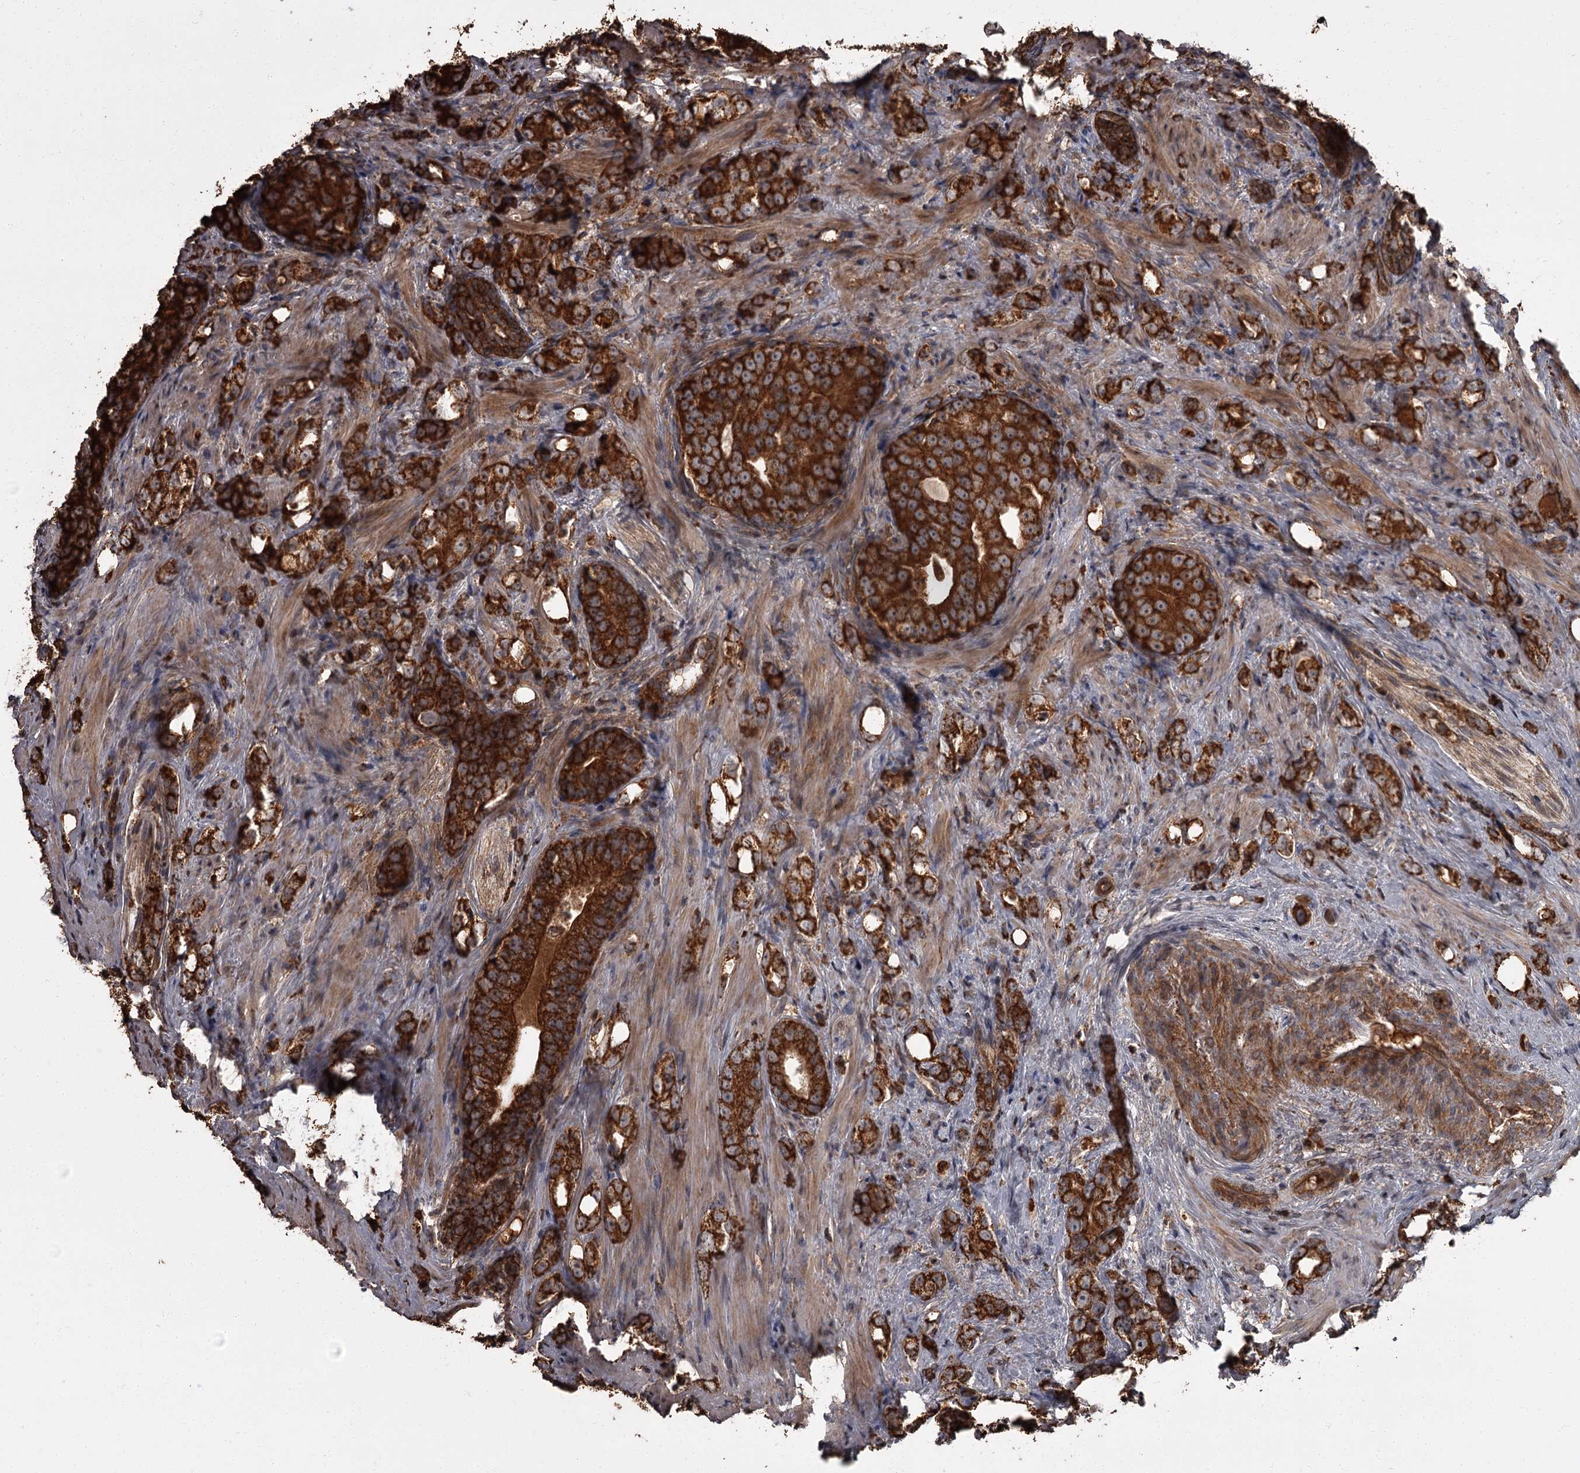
{"staining": {"intensity": "strong", "quantity": ">75%", "location": "cytoplasmic/membranous"}, "tissue": "prostate cancer", "cell_type": "Tumor cells", "image_type": "cancer", "snomed": [{"axis": "morphology", "description": "Adenocarcinoma, High grade"}, {"axis": "topography", "description": "Prostate"}], "caption": "IHC micrograph of neoplastic tissue: prostate cancer stained using immunohistochemistry exhibits high levels of strong protein expression localized specifically in the cytoplasmic/membranous of tumor cells, appearing as a cytoplasmic/membranous brown color.", "gene": "THAP9", "patient": {"sex": "male", "age": 63}}